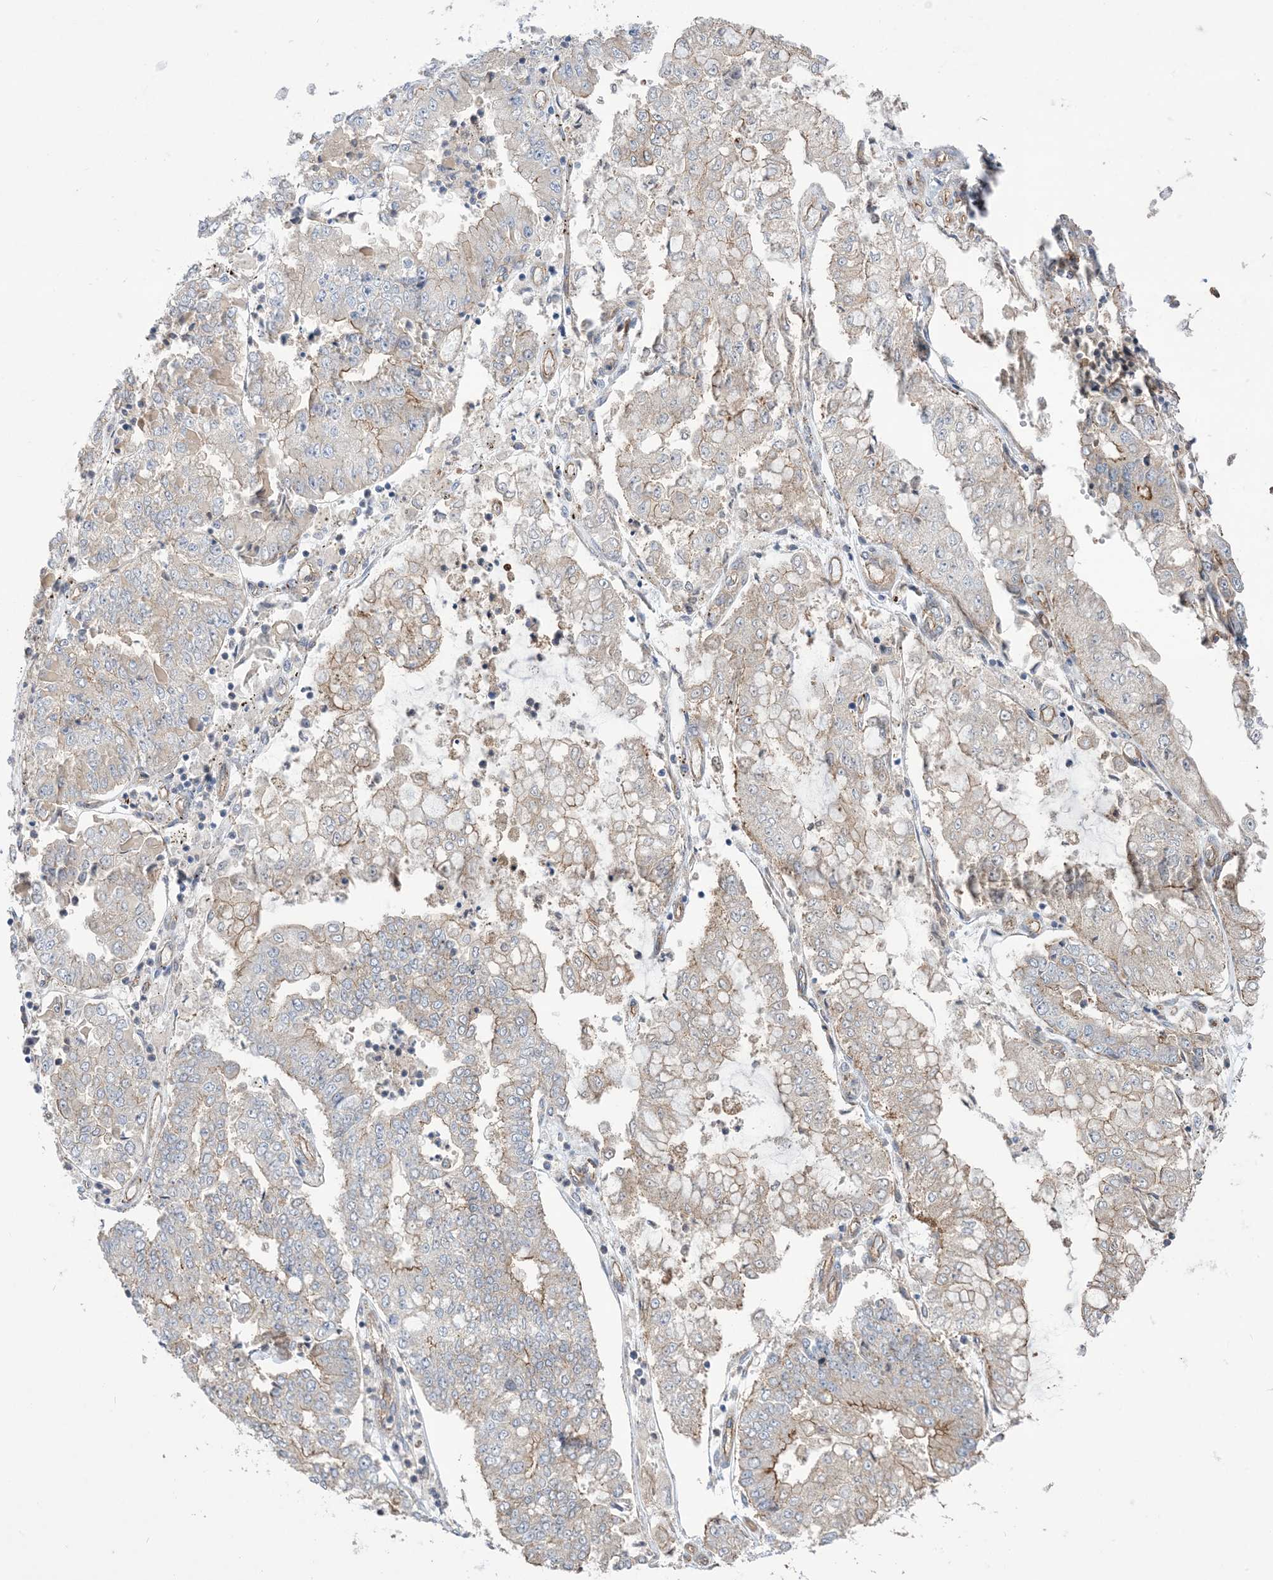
{"staining": {"intensity": "moderate", "quantity": "<25%", "location": "cytoplasmic/membranous"}, "tissue": "stomach cancer", "cell_type": "Tumor cells", "image_type": "cancer", "snomed": [{"axis": "morphology", "description": "Adenocarcinoma, NOS"}, {"axis": "topography", "description": "Stomach"}], "caption": "Immunohistochemical staining of stomach cancer (adenocarcinoma) demonstrates moderate cytoplasmic/membranous protein expression in approximately <25% of tumor cells.", "gene": "CCNY", "patient": {"sex": "male", "age": 76}}